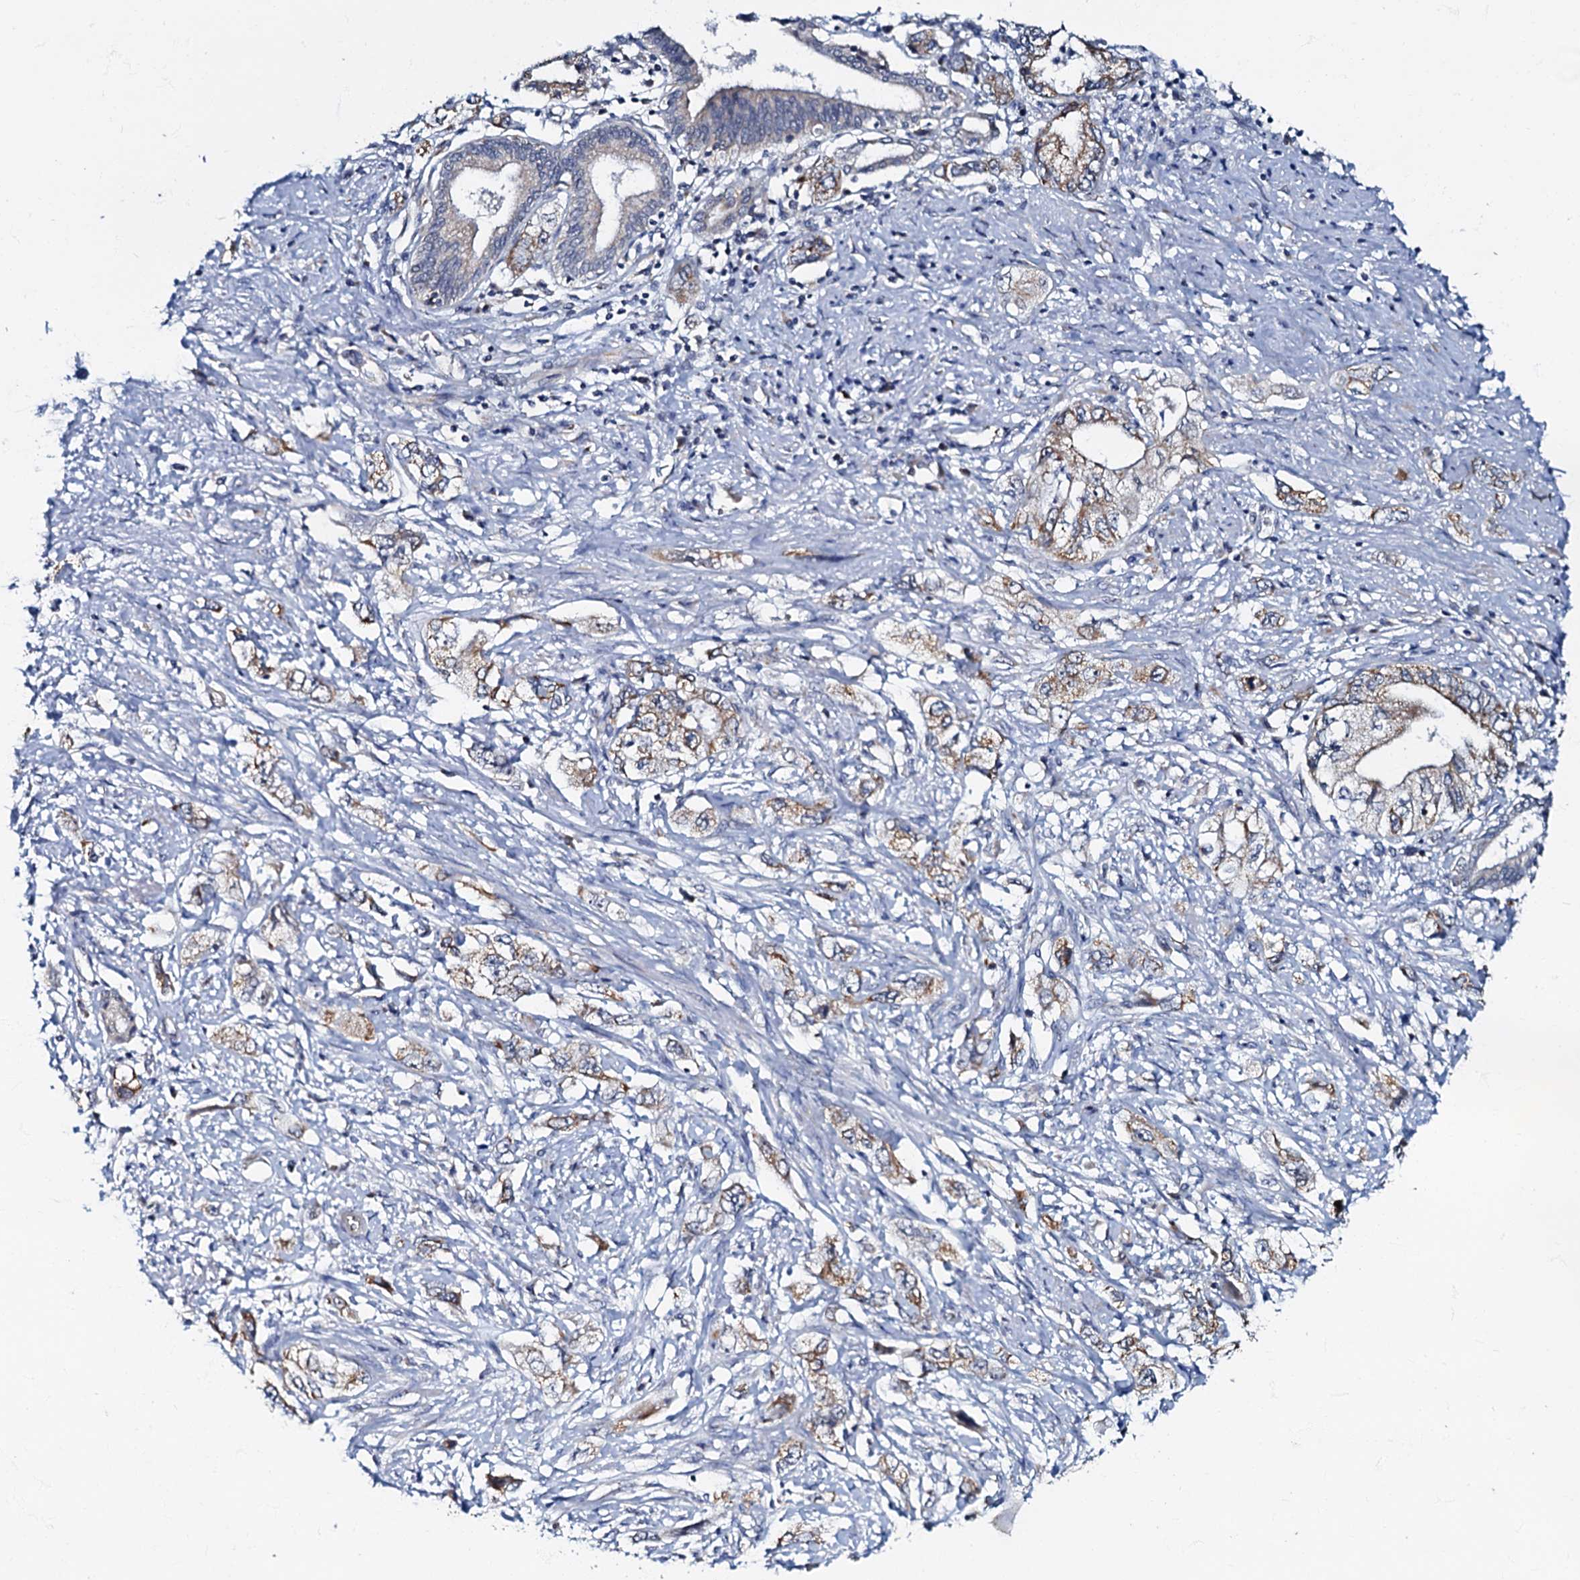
{"staining": {"intensity": "weak", "quantity": ">75%", "location": "cytoplasmic/membranous"}, "tissue": "pancreatic cancer", "cell_type": "Tumor cells", "image_type": "cancer", "snomed": [{"axis": "morphology", "description": "Adenocarcinoma, NOS"}, {"axis": "topography", "description": "Pancreas"}], "caption": "Adenocarcinoma (pancreatic) tissue displays weak cytoplasmic/membranous positivity in about >75% of tumor cells", "gene": "MRPL51", "patient": {"sex": "female", "age": 73}}